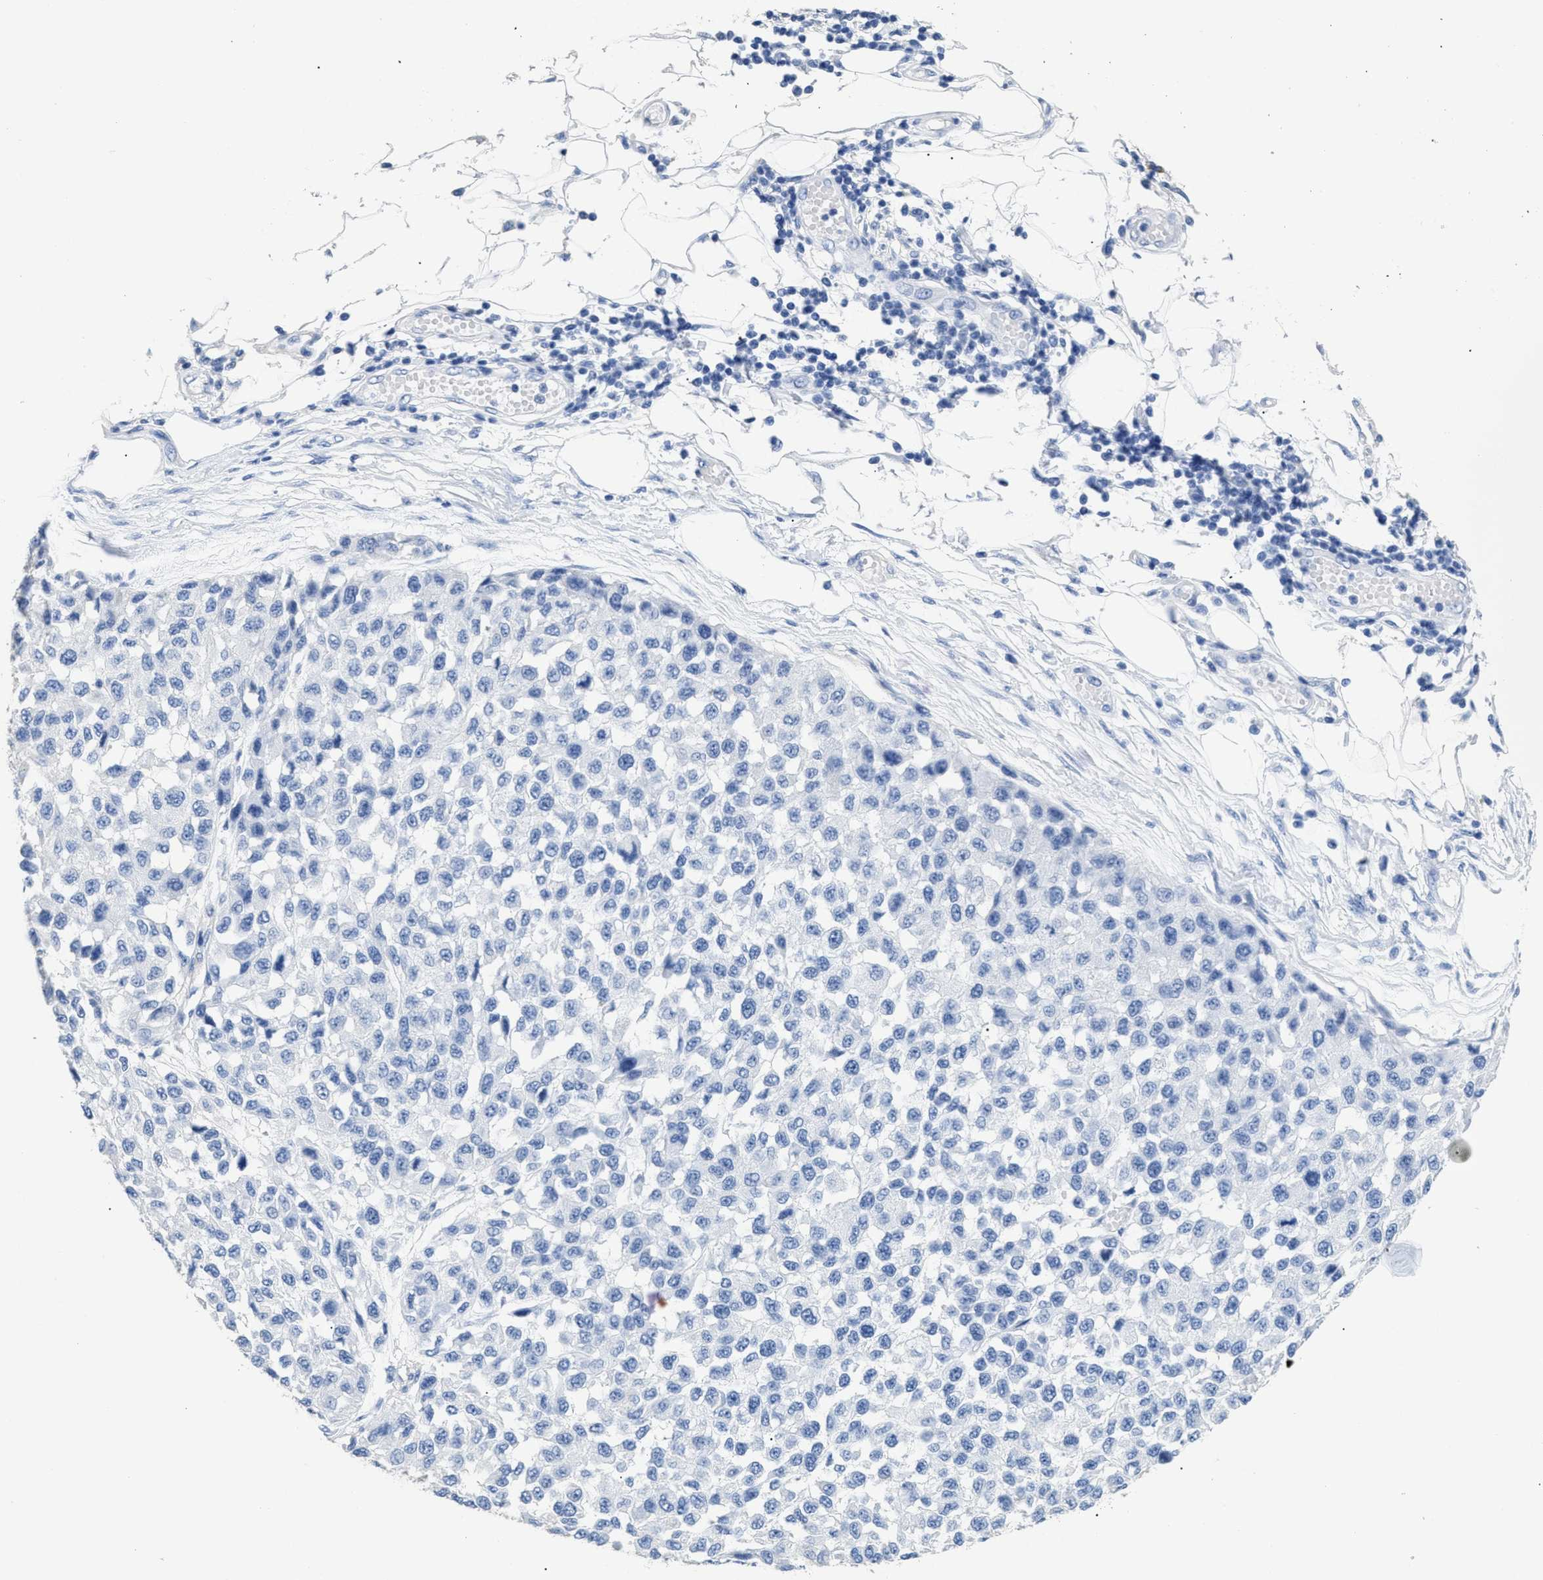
{"staining": {"intensity": "negative", "quantity": "none", "location": "none"}, "tissue": "melanoma", "cell_type": "Tumor cells", "image_type": "cancer", "snomed": [{"axis": "morphology", "description": "Normal tissue, NOS"}, {"axis": "morphology", "description": "Malignant melanoma, NOS"}, {"axis": "topography", "description": "Skin"}], "caption": "An image of human malignant melanoma is negative for staining in tumor cells.", "gene": "DLC1", "patient": {"sex": "male", "age": 62}}